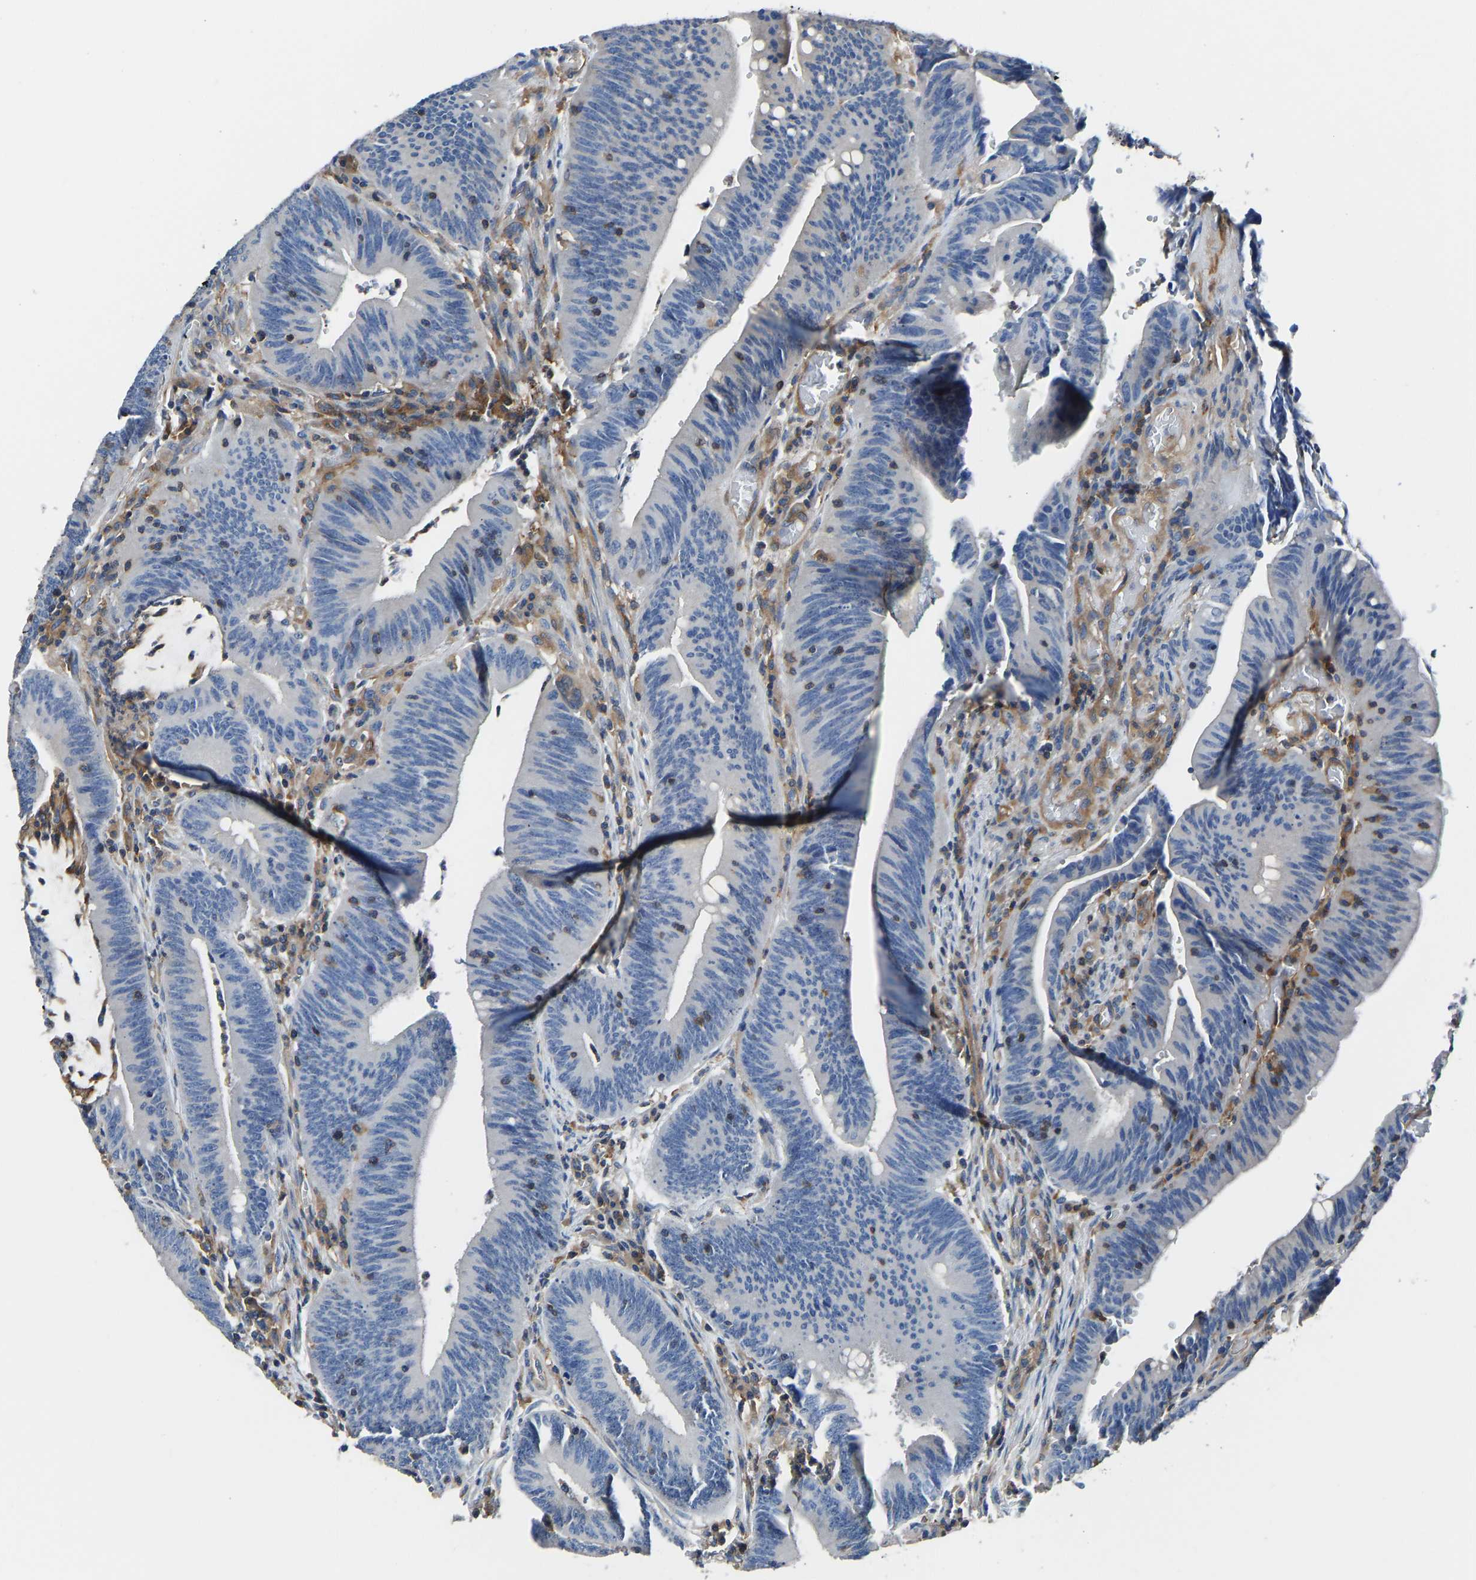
{"staining": {"intensity": "moderate", "quantity": "<25%", "location": "cytoplasmic/membranous"}, "tissue": "colorectal cancer", "cell_type": "Tumor cells", "image_type": "cancer", "snomed": [{"axis": "morphology", "description": "Normal tissue, NOS"}, {"axis": "morphology", "description": "Adenocarcinoma, NOS"}, {"axis": "topography", "description": "Rectum"}], "caption": "Human colorectal cancer stained with a protein marker exhibits moderate staining in tumor cells.", "gene": "PRKAR1A", "patient": {"sex": "female", "age": 66}}